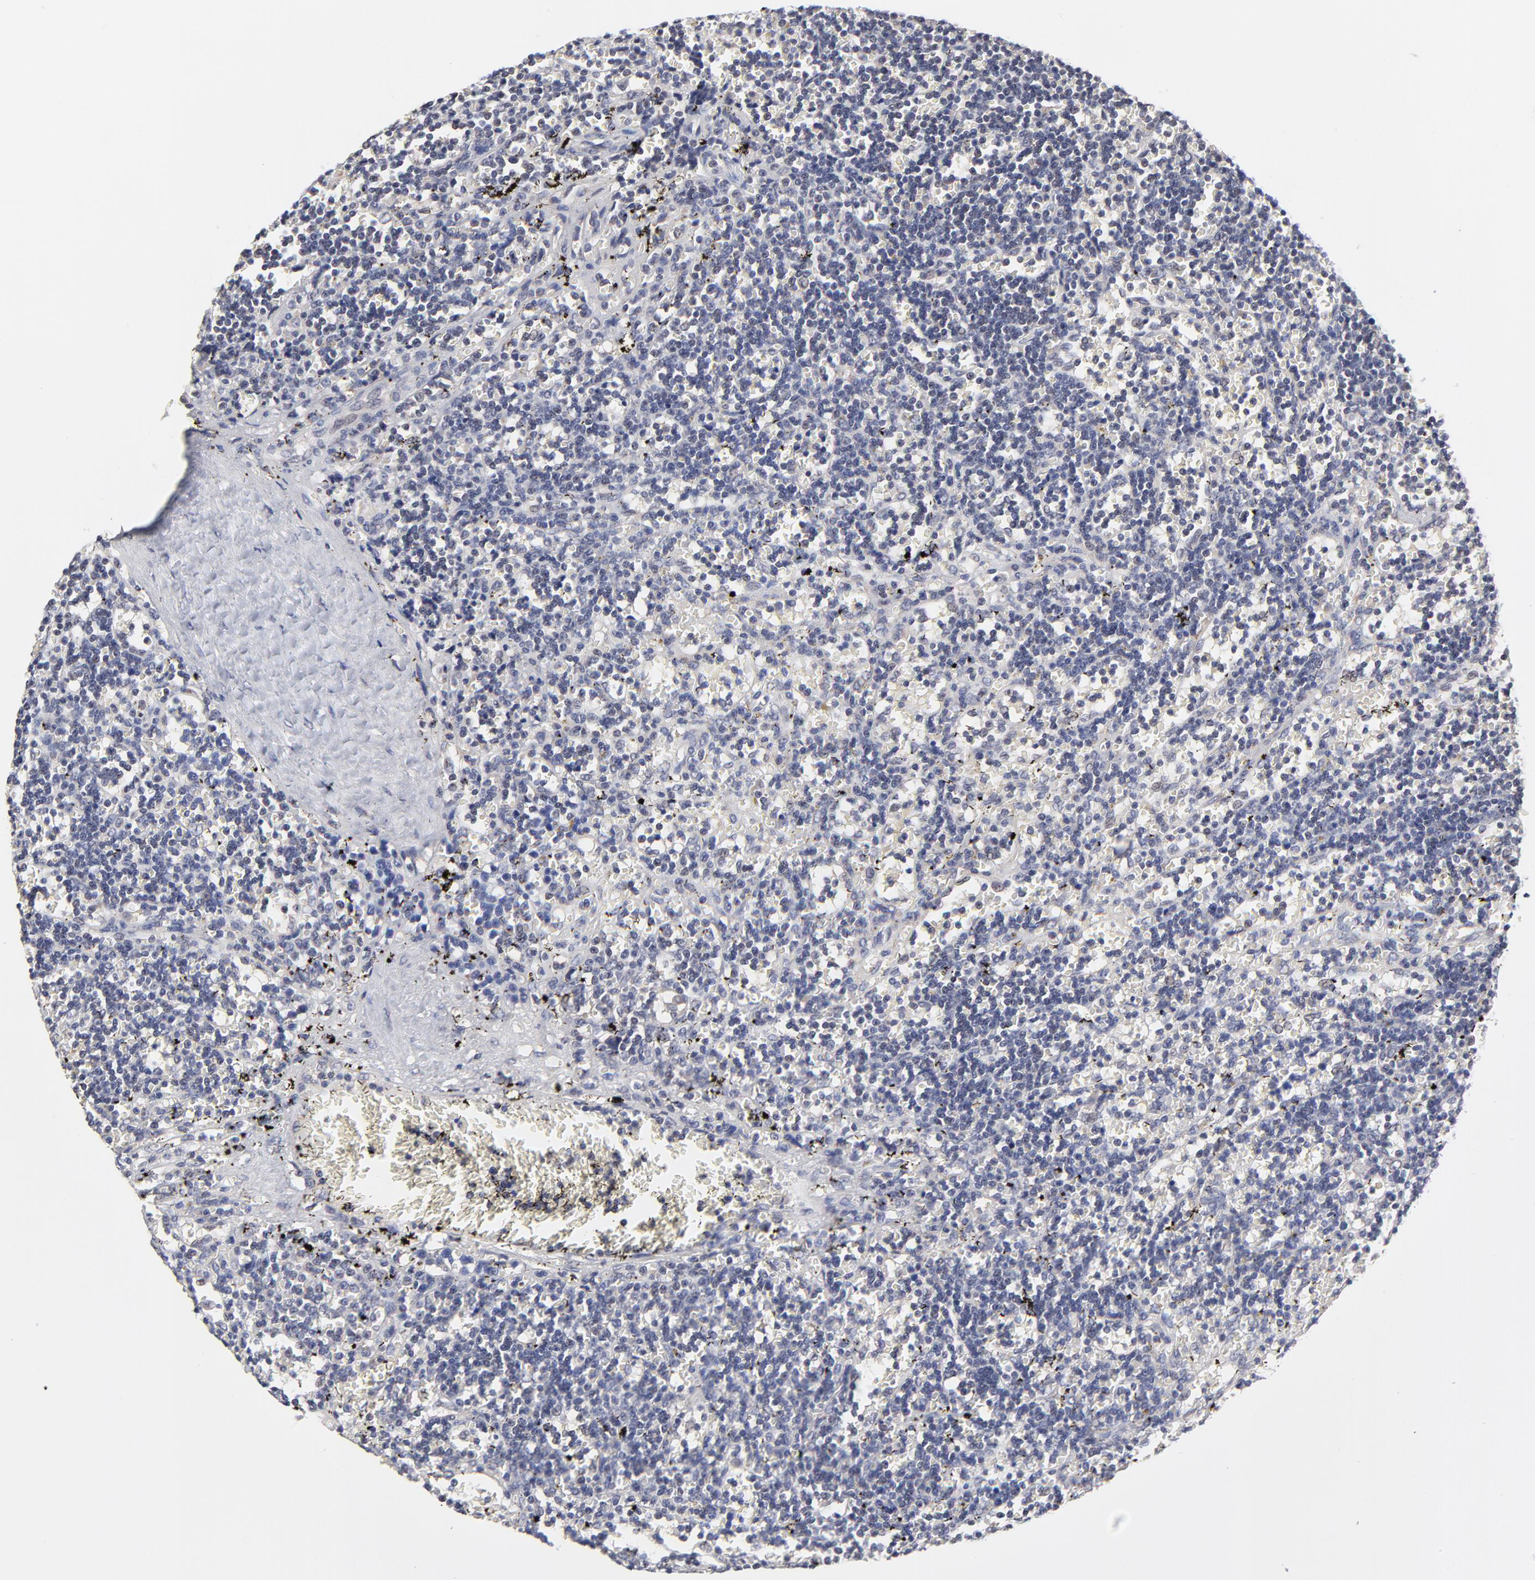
{"staining": {"intensity": "weak", "quantity": "<25%", "location": "cytoplasmic/membranous"}, "tissue": "lymphoma", "cell_type": "Tumor cells", "image_type": "cancer", "snomed": [{"axis": "morphology", "description": "Malignant lymphoma, non-Hodgkin's type, Low grade"}, {"axis": "topography", "description": "Spleen"}], "caption": "Lymphoma stained for a protein using immunohistochemistry (IHC) reveals no expression tumor cells.", "gene": "ZNF157", "patient": {"sex": "male", "age": 60}}